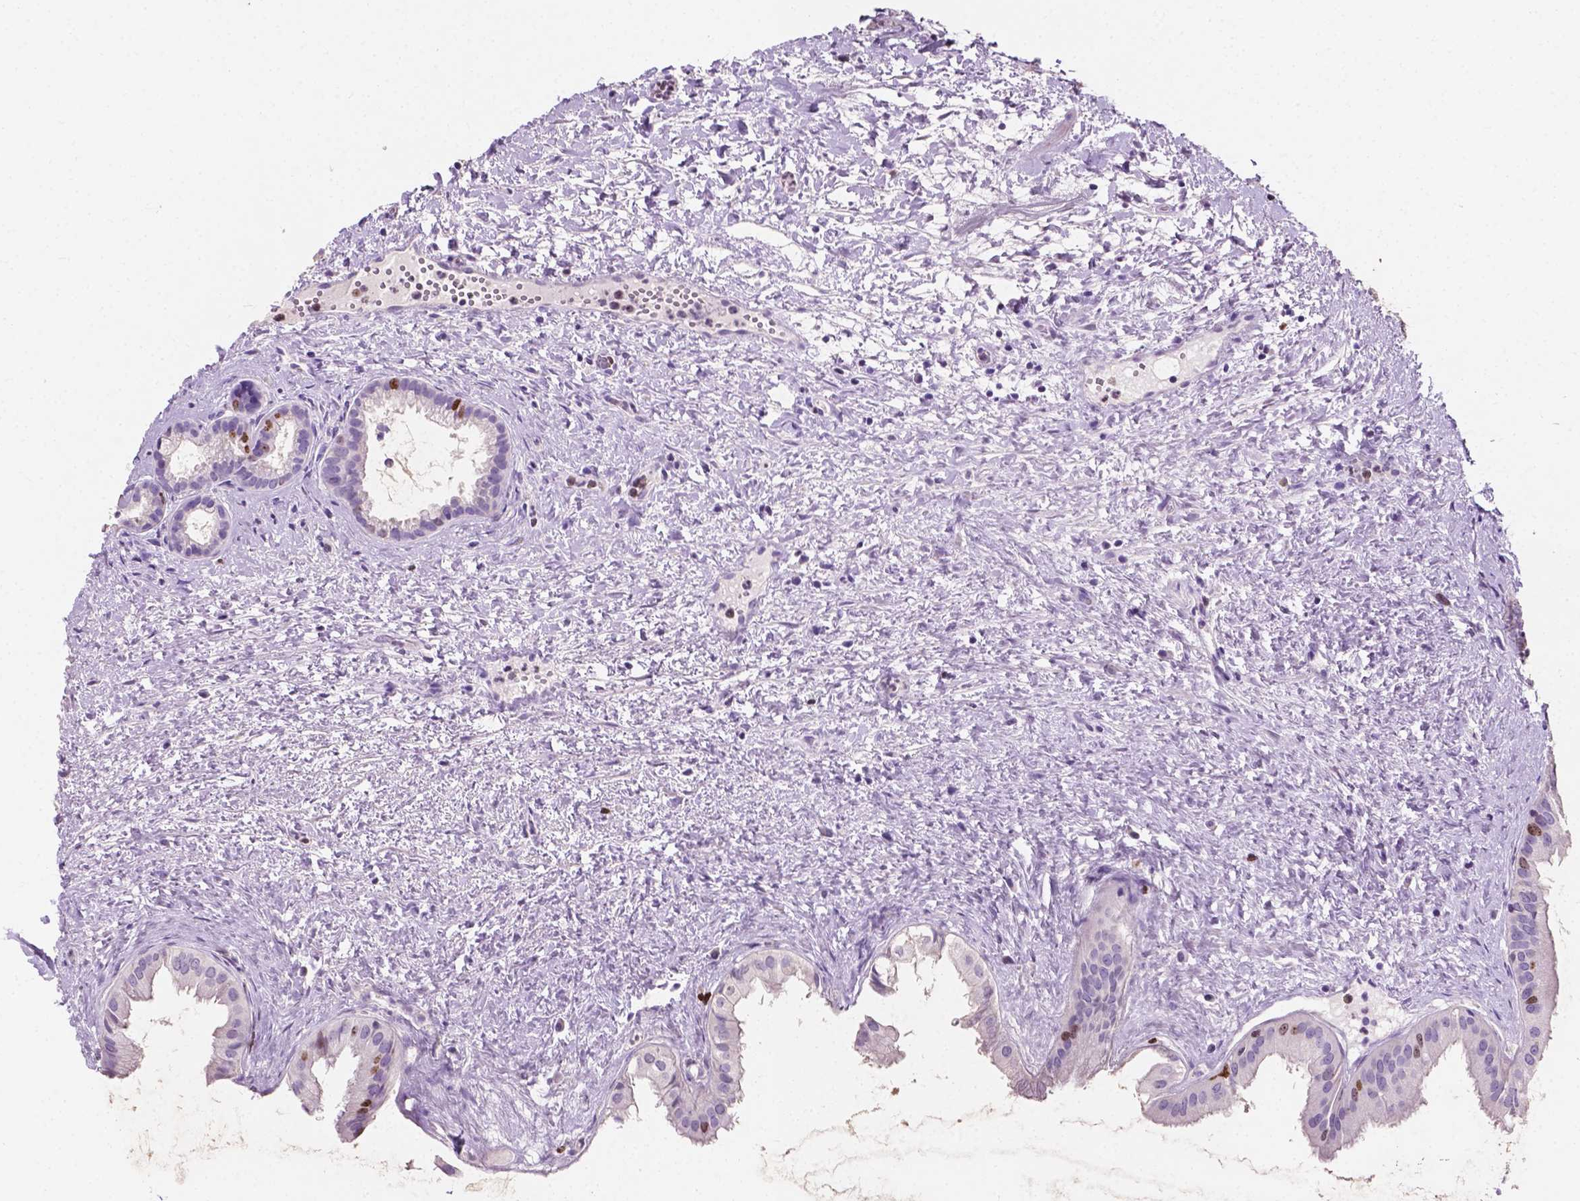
{"staining": {"intensity": "moderate", "quantity": "<25%", "location": "nuclear"}, "tissue": "gallbladder", "cell_type": "Glandular cells", "image_type": "normal", "snomed": [{"axis": "morphology", "description": "Normal tissue, NOS"}, {"axis": "topography", "description": "Gallbladder"}], "caption": "An image of gallbladder stained for a protein demonstrates moderate nuclear brown staining in glandular cells.", "gene": "SIAH2", "patient": {"sex": "male", "age": 70}}